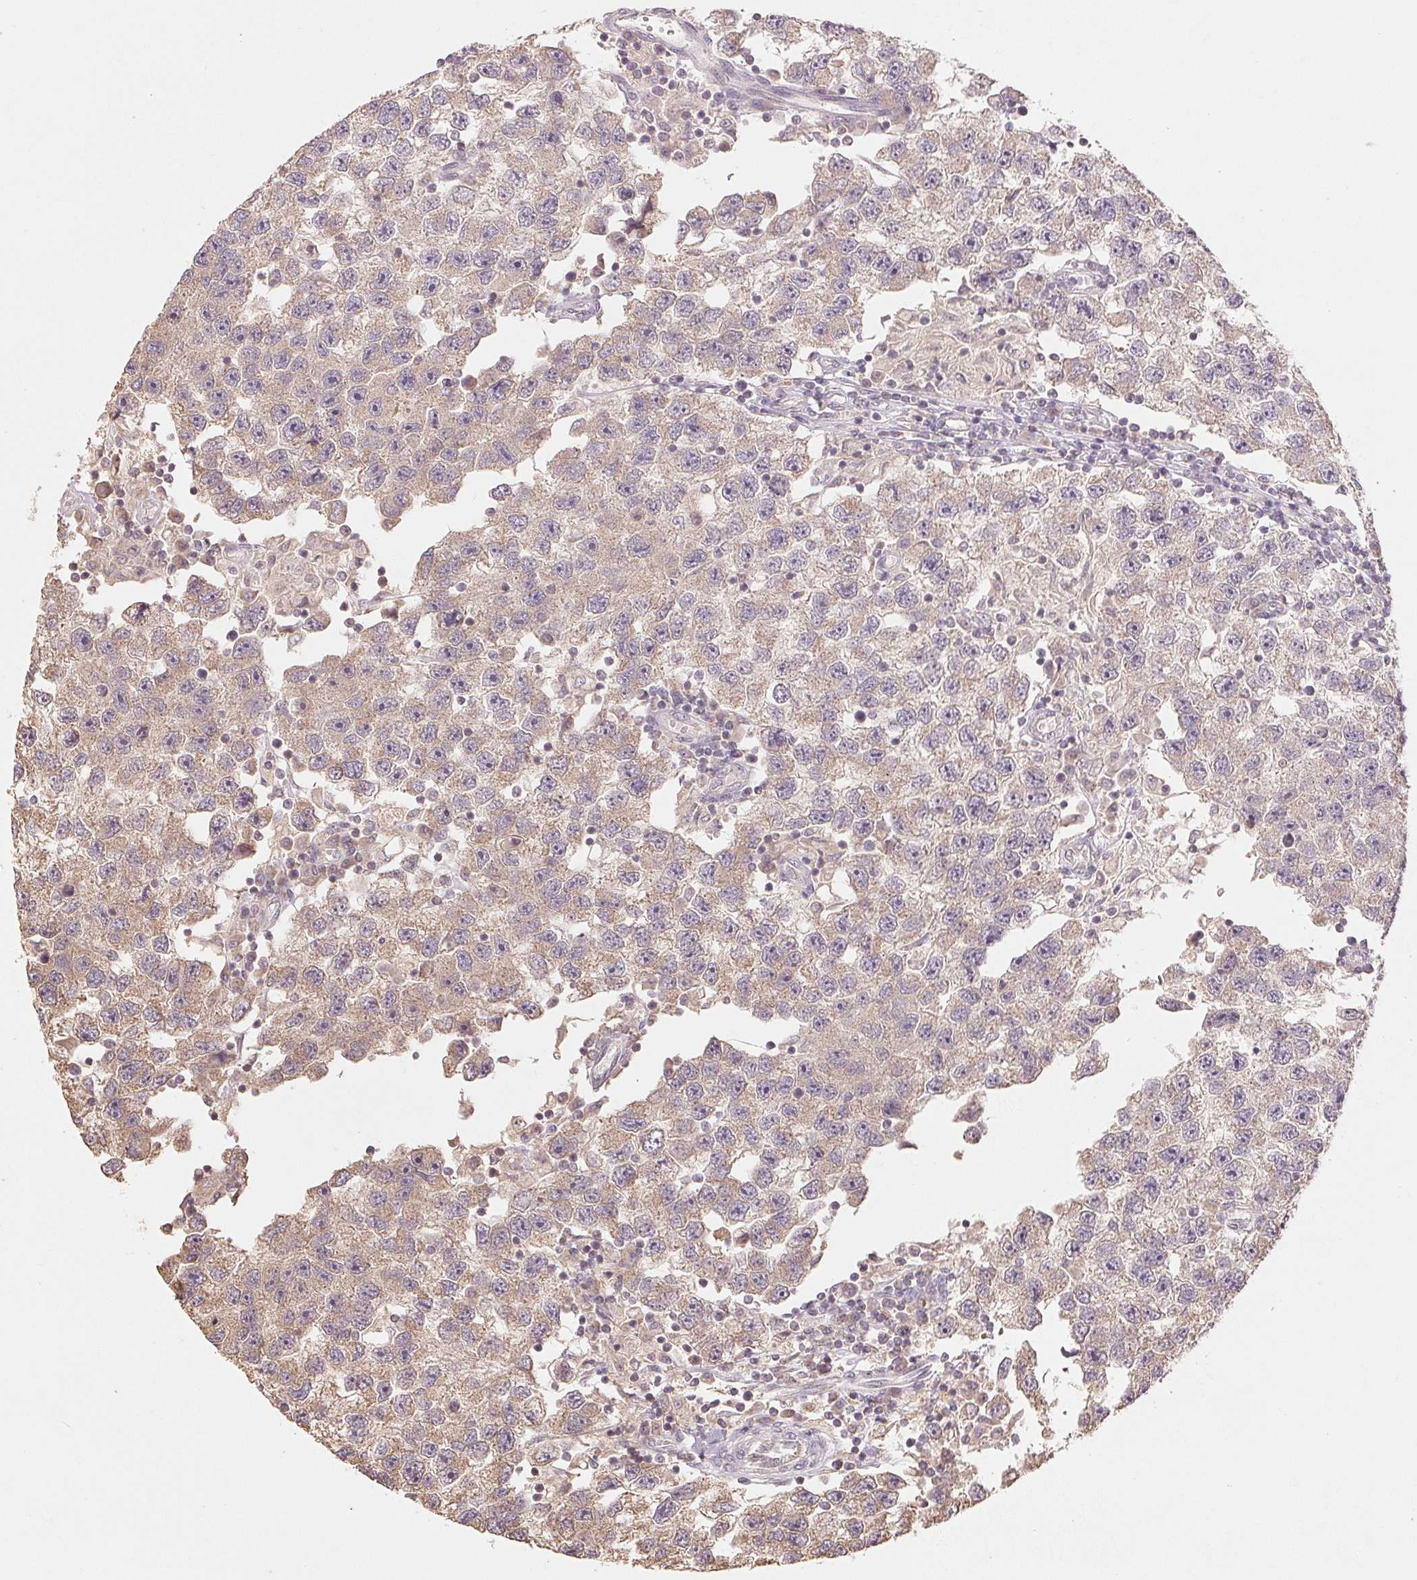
{"staining": {"intensity": "weak", "quantity": "25%-75%", "location": "cytoplasmic/membranous"}, "tissue": "testis cancer", "cell_type": "Tumor cells", "image_type": "cancer", "snomed": [{"axis": "morphology", "description": "Seminoma, NOS"}, {"axis": "topography", "description": "Testis"}], "caption": "Protein staining exhibits weak cytoplasmic/membranous positivity in about 25%-75% of tumor cells in seminoma (testis).", "gene": "COX14", "patient": {"sex": "male", "age": 26}}